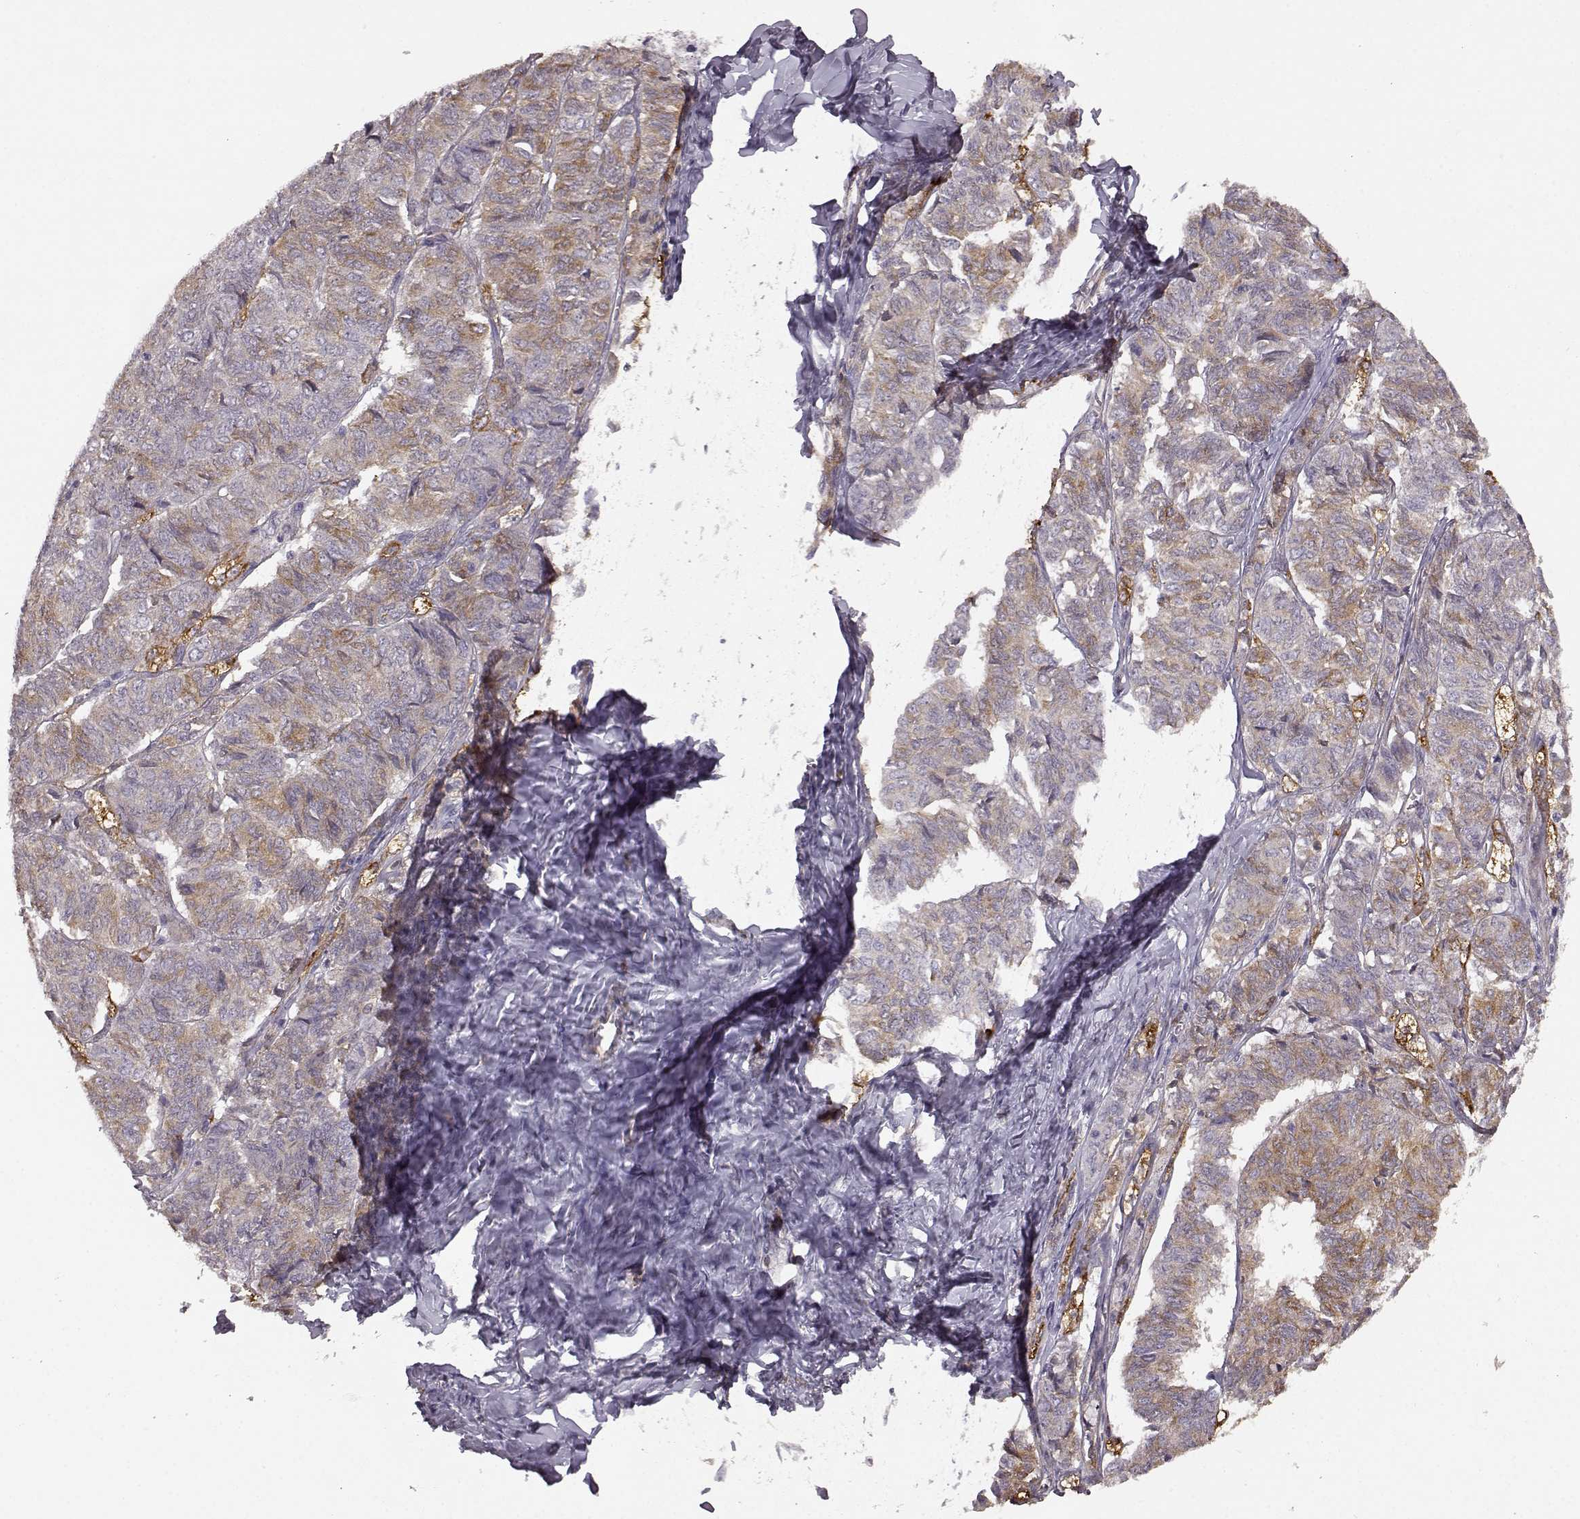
{"staining": {"intensity": "weak", "quantity": ">75%", "location": "cytoplasmic/membranous"}, "tissue": "ovarian cancer", "cell_type": "Tumor cells", "image_type": "cancer", "snomed": [{"axis": "morphology", "description": "Carcinoma, endometroid"}, {"axis": "topography", "description": "Ovary"}], "caption": "The immunohistochemical stain shows weak cytoplasmic/membranous expression in tumor cells of ovarian endometroid carcinoma tissue. The staining was performed using DAB (3,3'-diaminobenzidine) to visualize the protein expression in brown, while the nuclei were stained in blue with hematoxylin (Magnification: 20x).", "gene": "GHR", "patient": {"sex": "female", "age": 80}}